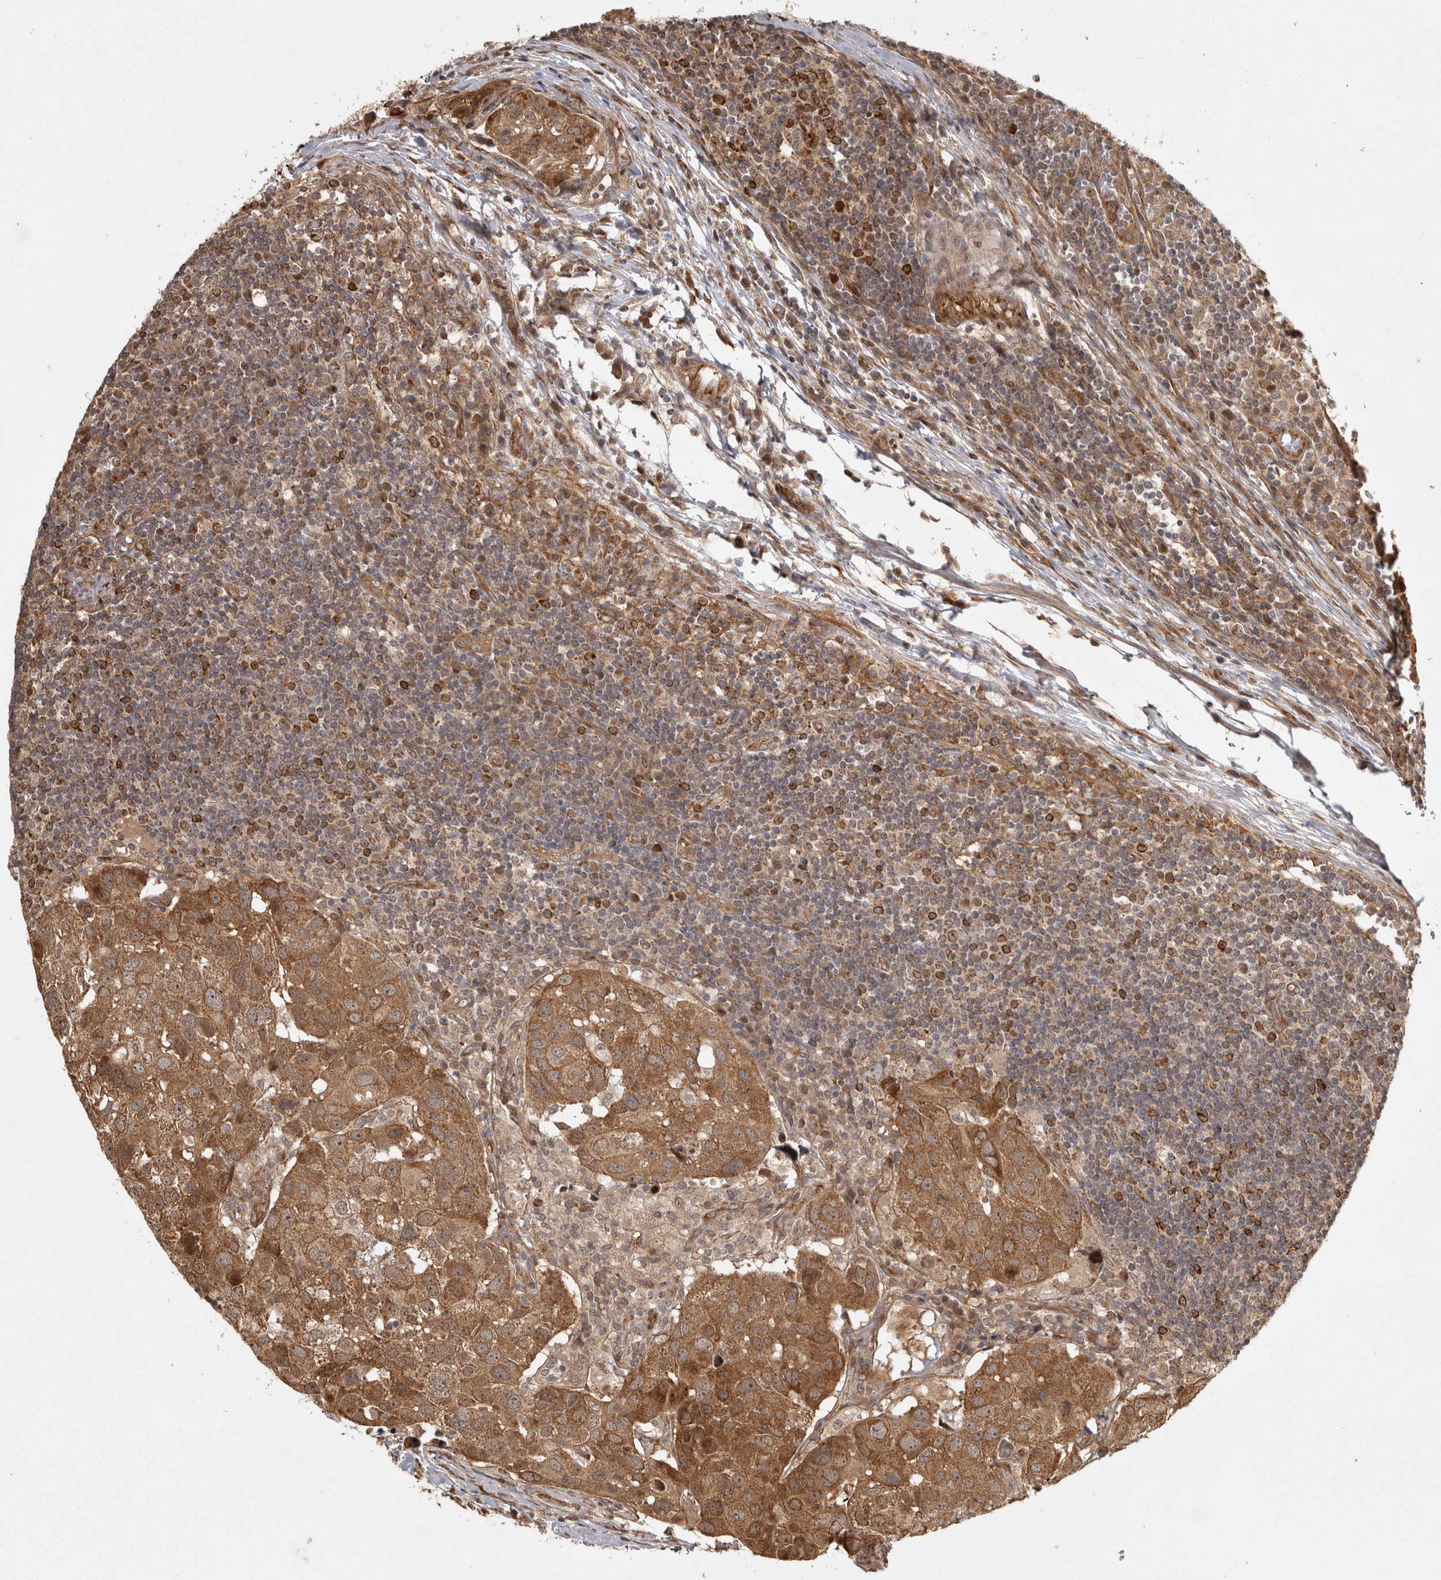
{"staining": {"intensity": "moderate", "quantity": ">75%", "location": "cytoplasmic/membranous"}, "tissue": "urothelial cancer", "cell_type": "Tumor cells", "image_type": "cancer", "snomed": [{"axis": "morphology", "description": "Urothelial carcinoma, High grade"}, {"axis": "topography", "description": "Lymph node"}, {"axis": "topography", "description": "Urinary bladder"}], "caption": "Urothelial cancer stained for a protein exhibits moderate cytoplasmic/membranous positivity in tumor cells.", "gene": "CAMSAP2", "patient": {"sex": "male", "age": 51}}